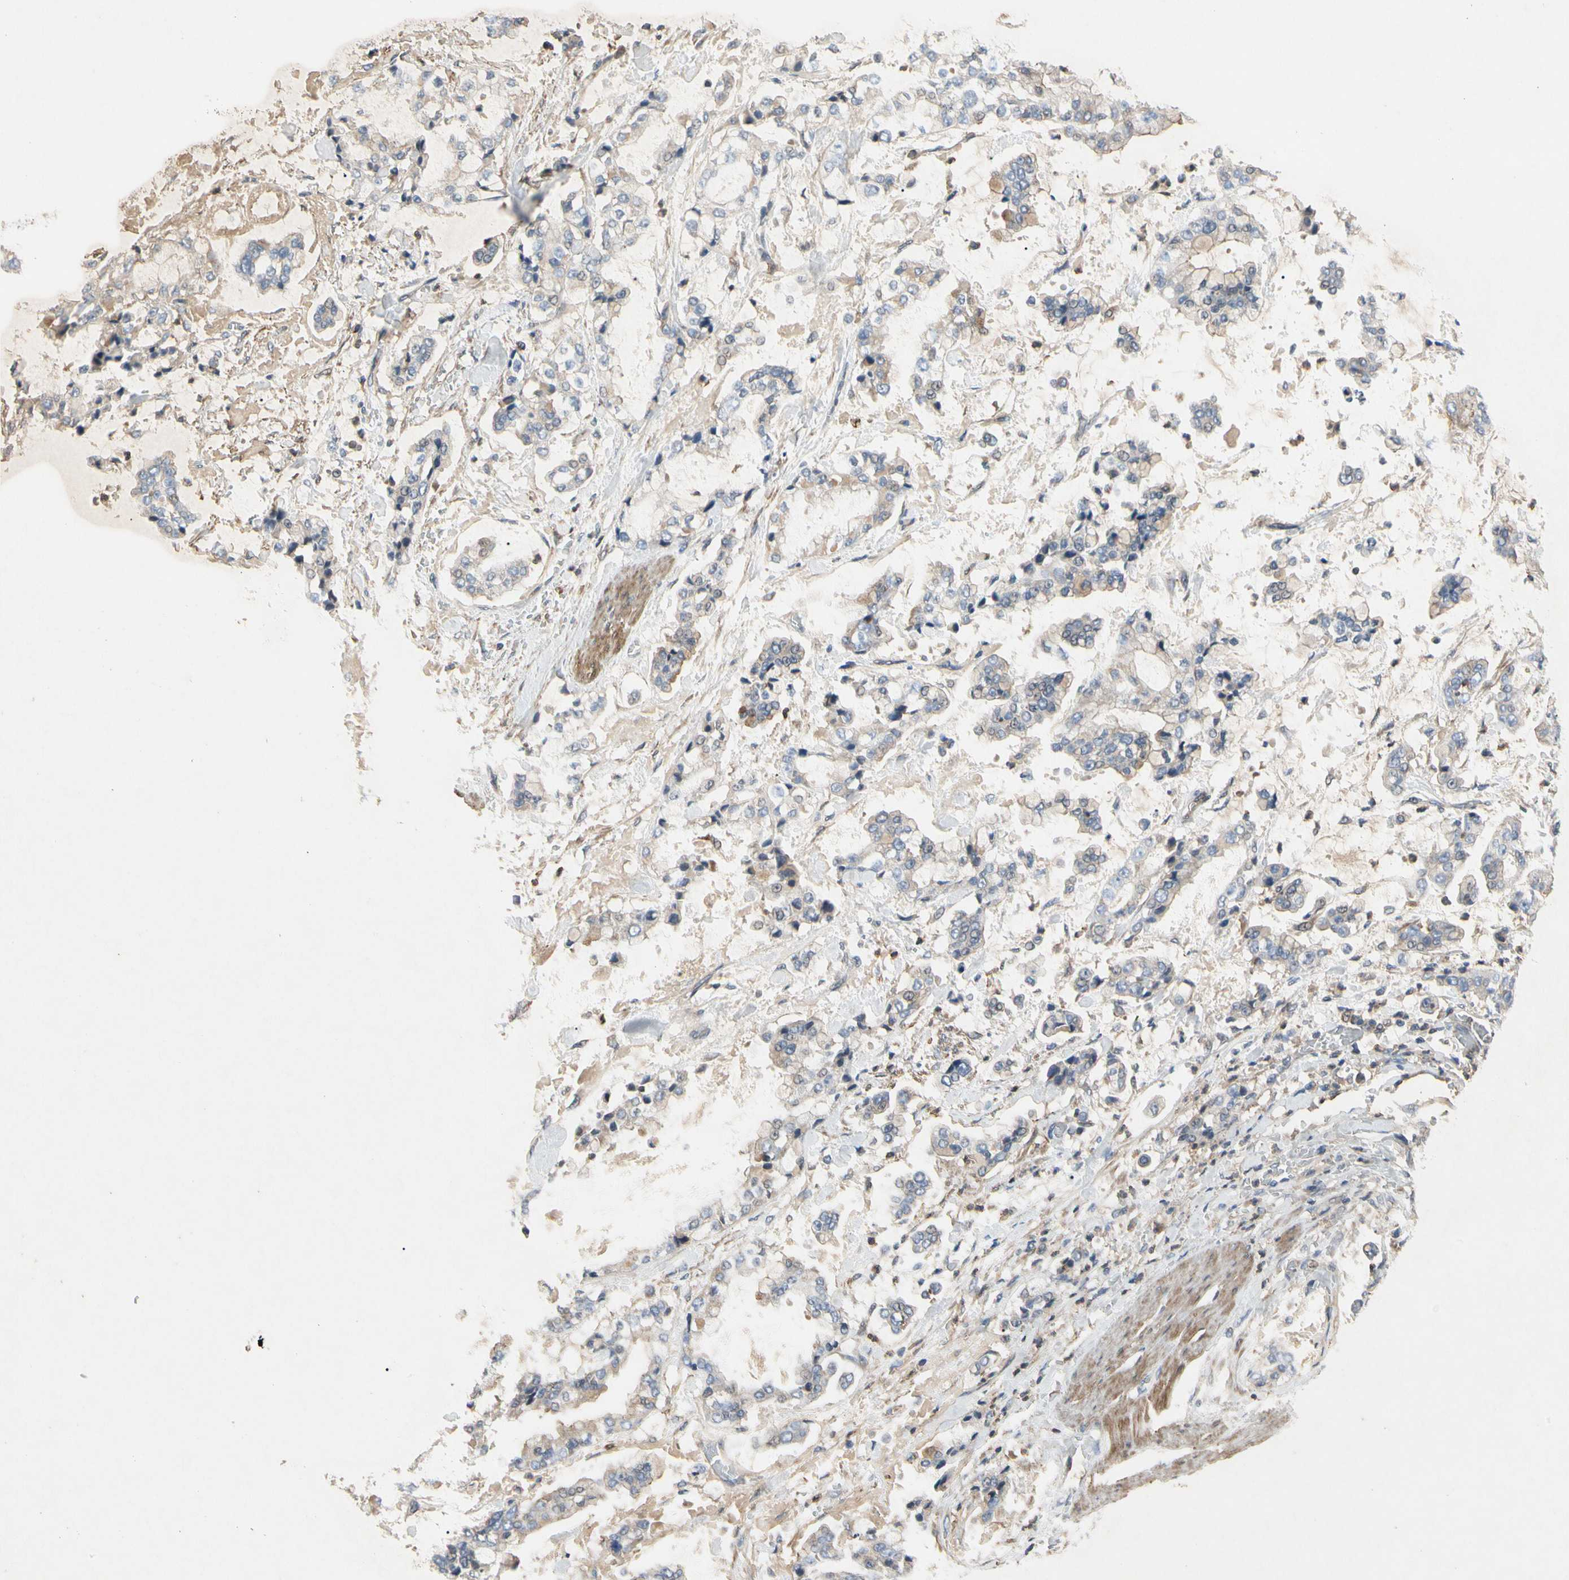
{"staining": {"intensity": "weak", "quantity": "<25%", "location": "cytoplasmic/membranous"}, "tissue": "stomach cancer", "cell_type": "Tumor cells", "image_type": "cancer", "snomed": [{"axis": "morphology", "description": "Normal tissue, NOS"}, {"axis": "morphology", "description": "Adenocarcinoma, NOS"}, {"axis": "topography", "description": "Stomach, upper"}, {"axis": "topography", "description": "Stomach"}], "caption": "Immunohistochemistry photomicrograph of human stomach cancer stained for a protein (brown), which shows no expression in tumor cells.", "gene": "CRTAC1", "patient": {"sex": "male", "age": 76}}